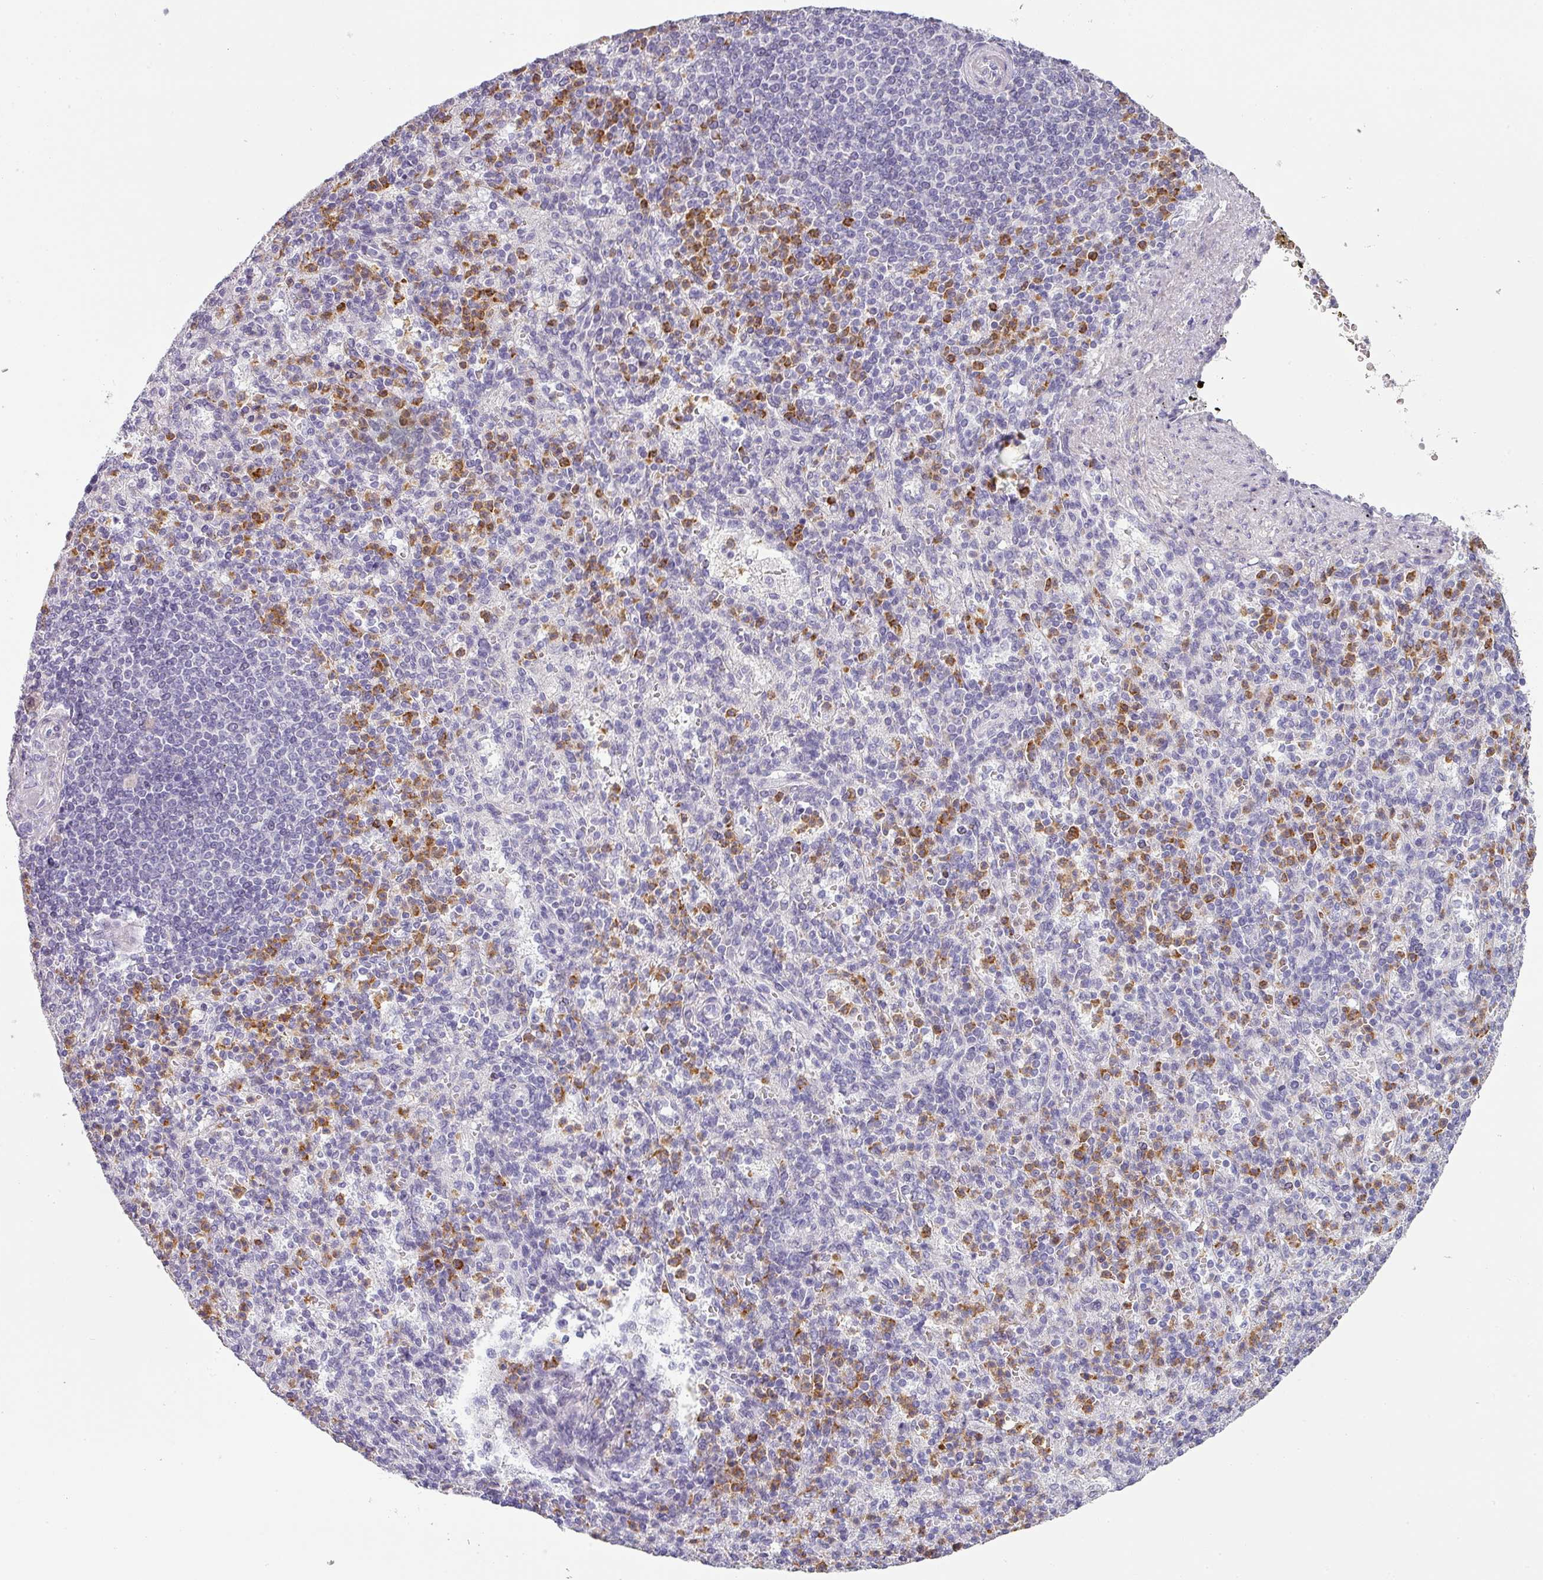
{"staining": {"intensity": "strong", "quantity": "<25%", "location": "cytoplasmic/membranous"}, "tissue": "spleen", "cell_type": "Cells in red pulp", "image_type": "normal", "snomed": [{"axis": "morphology", "description": "Normal tissue, NOS"}, {"axis": "topography", "description": "Spleen"}], "caption": "Immunohistochemical staining of benign human spleen demonstrates <25% levels of strong cytoplasmic/membranous protein positivity in approximately <25% of cells in red pulp. The staining is performed using DAB (3,3'-diaminobenzidine) brown chromogen to label protein expression. The nuclei are counter-stained blue using hematoxylin.", "gene": "BTLA", "patient": {"sex": "female", "age": 74}}